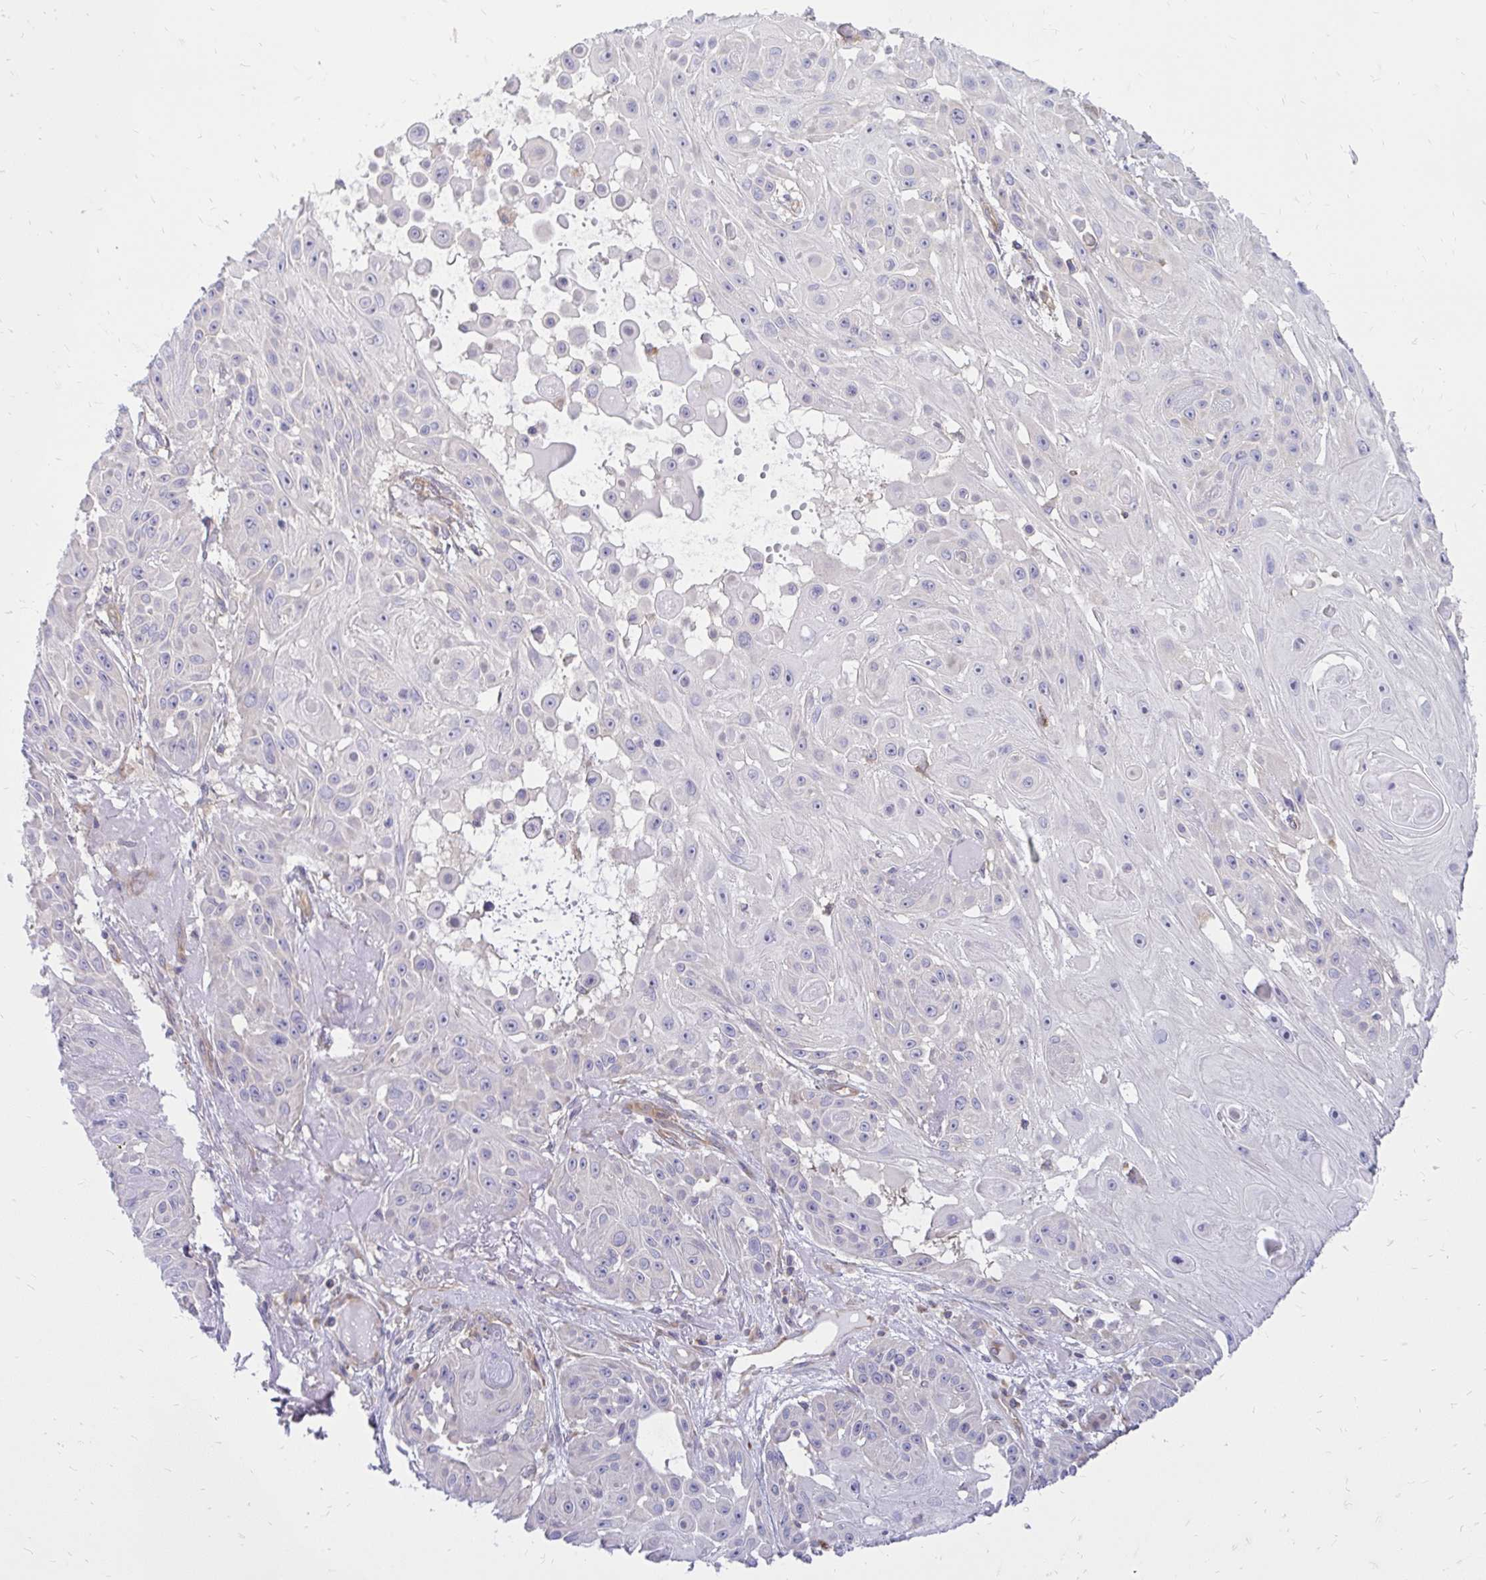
{"staining": {"intensity": "negative", "quantity": "none", "location": "none"}, "tissue": "skin cancer", "cell_type": "Tumor cells", "image_type": "cancer", "snomed": [{"axis": "morphology", "description": "Squamous cell carcinoma, NOS"}, {"axis": "topography", "description": "Skin"}], "caption": "DAB (3,3'-diaminobenzidine) immunohistochemical staining of squamous cell carcinoma (skin) displays no significant positivity in tumor cells. The staining was performed using DAB (3,3'-diaminobenzidine) to visualize the protein expression in brown, while the nuclei were stained in blue with hematoxylin (Magnification: 20x).", "gene": "ASAP1", "patient": {"sex": "male", "age": 91}}